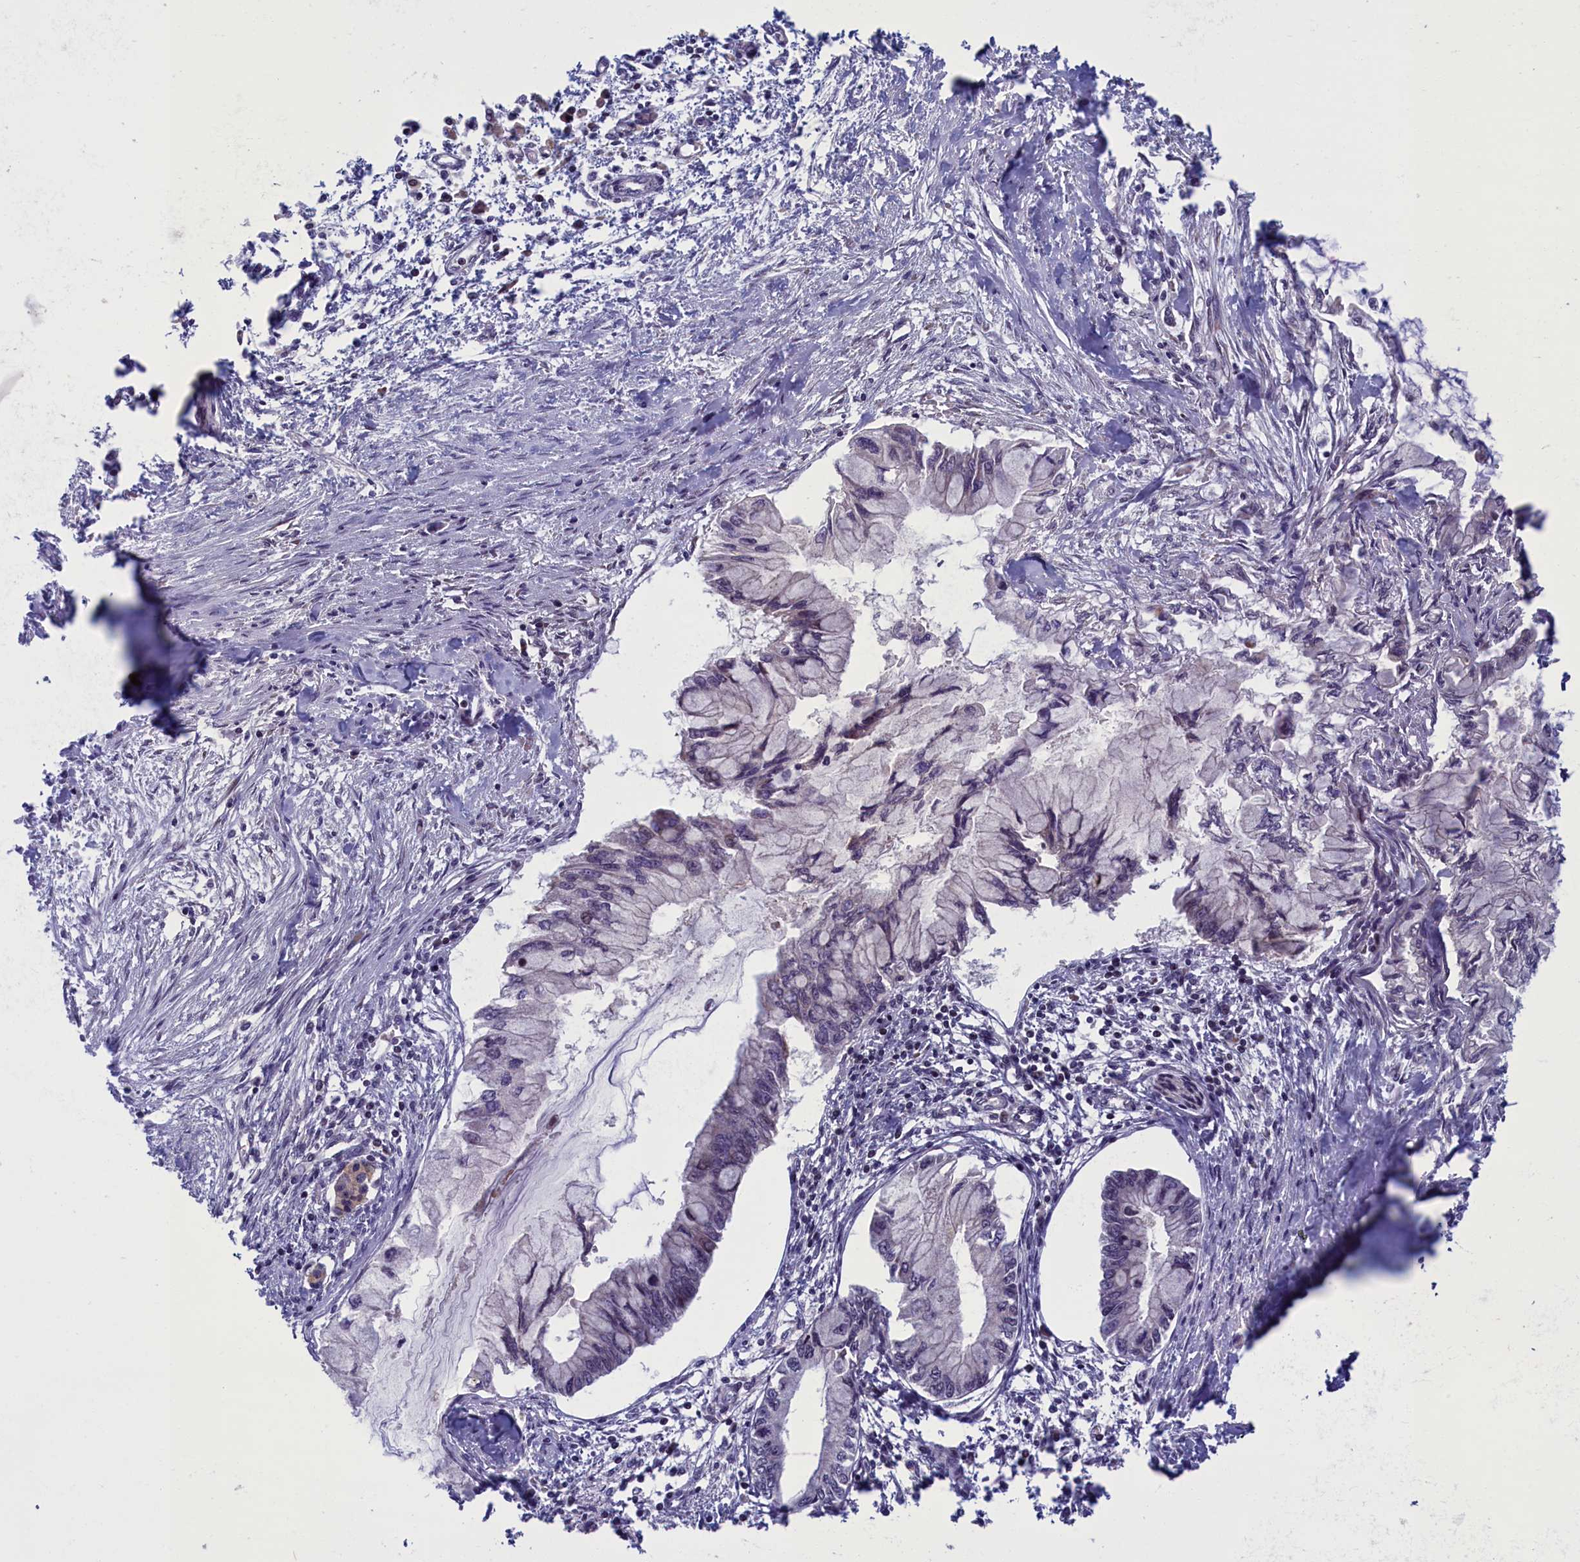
{"staining": {"intensity": "negative", "quantity": "none", "location": "none"}, "tissue": "pancreatic cancer", "cell_type": "Tumor cells", "image_type": "cancer", "snomed": [{"axis": "morphology", "description": "Adenocarcinoma, NOS"}, {"axis": "topography", "description": "Pancreas"}], "caption": "A micrograph of human pancreatic adenocarcinoma is negative for staining in tumor cells.", "gene": "PLA2G10", "patient": {"sex": "male", "age": 48}}